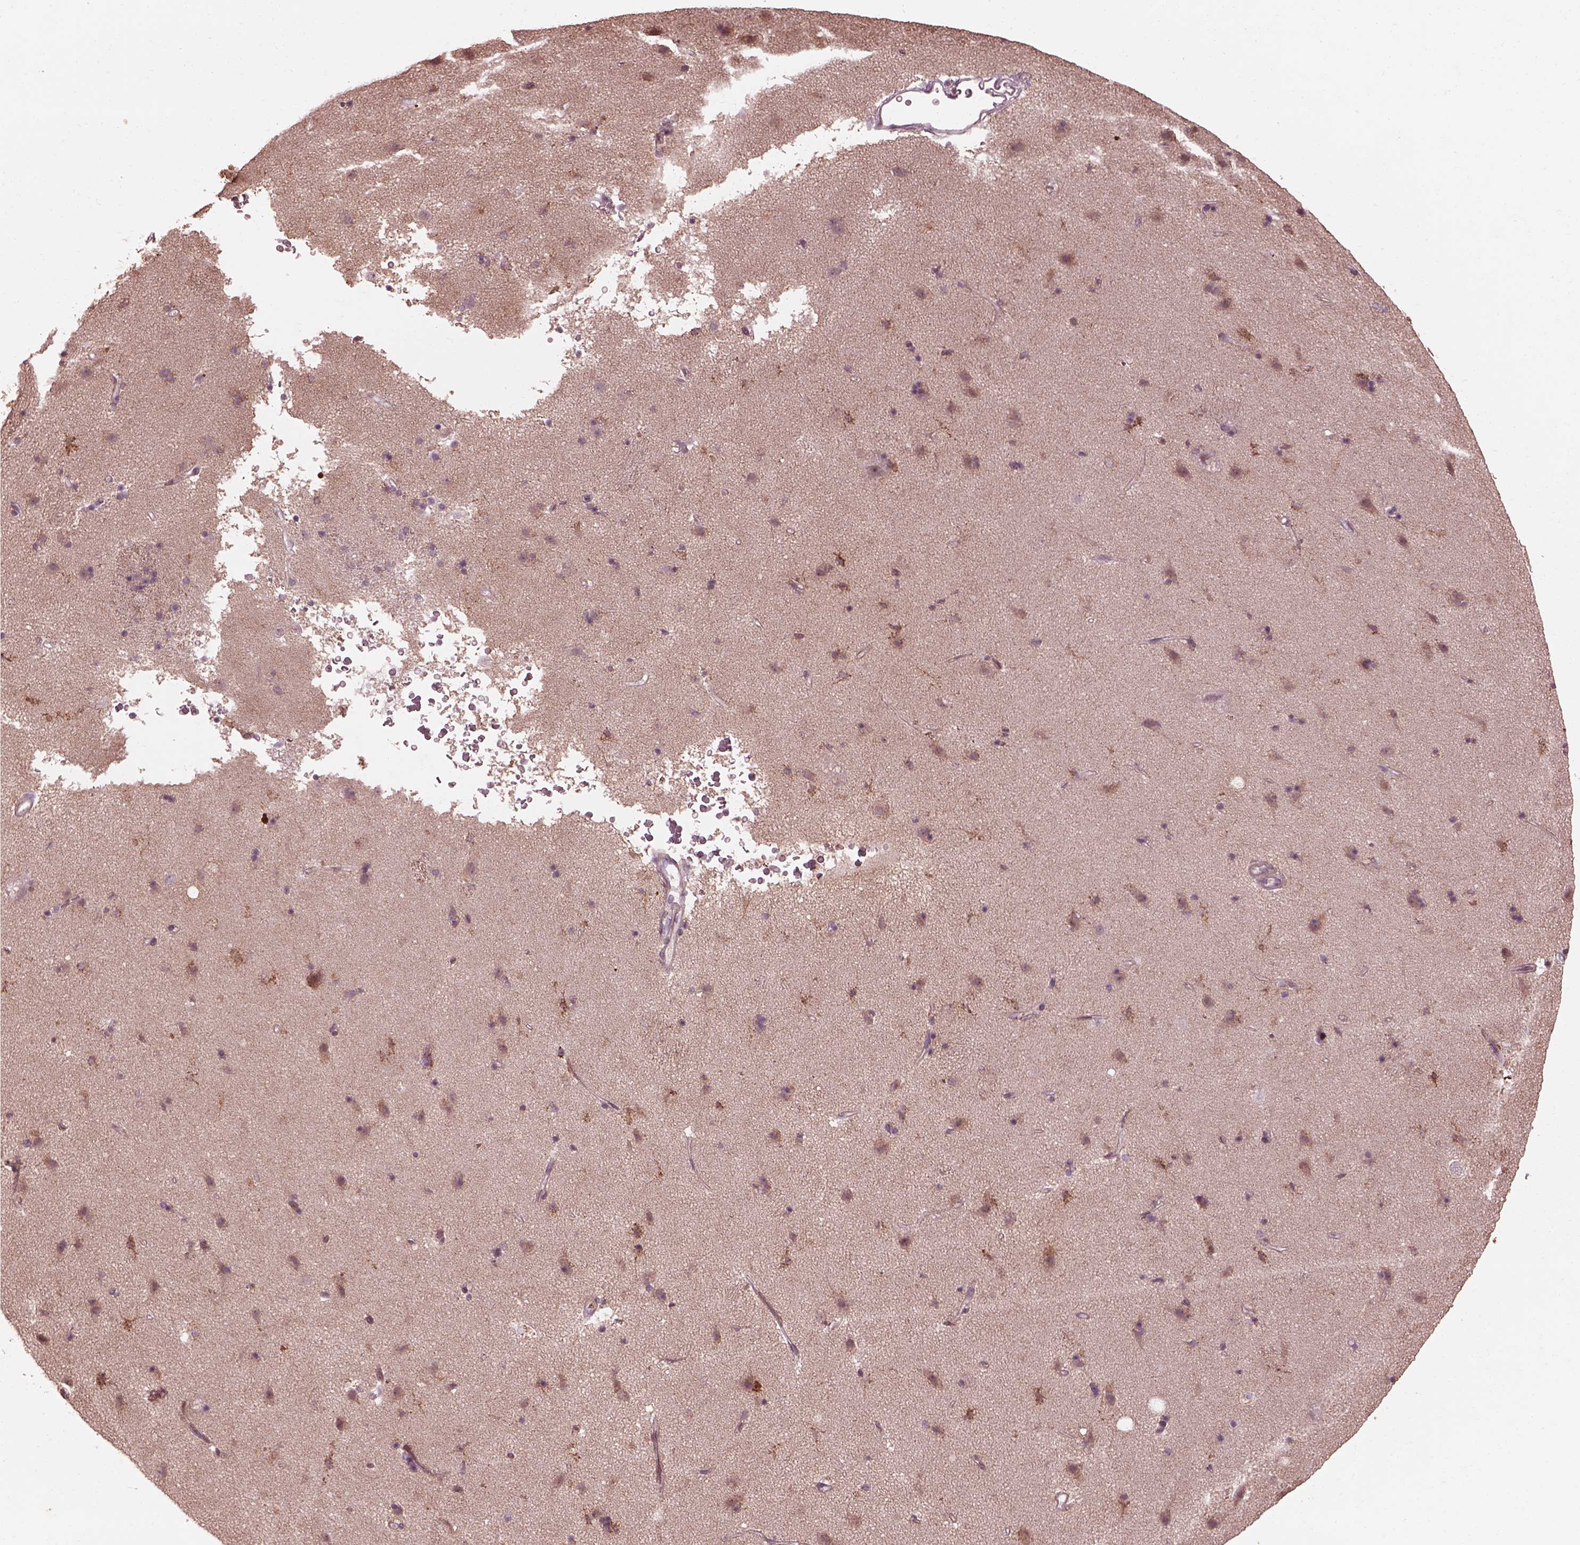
{"staining": {"intensity": "negative", "quantity": "none", "location": "none"}, "tissue": "caudate", "cell_type": "Glial cells", "image_type": "normal", "snomed": [{"axis": "morphology", "description": "Normal tissue, NOS"}, {"axis": "topography", "description": "Lateral ventricle wall"}], "caption": "Immunohistochemical staining of unremarkable human caudate demonstrates no significant positivity in glial cells. (DAB (3,3'-diaminobenzidine) immunohistochemistry (IHC) visualized using brightfield microscopy, high magnification).", "gene": "EFEMP1", "patient": {"sex": "female", "age": 71}}